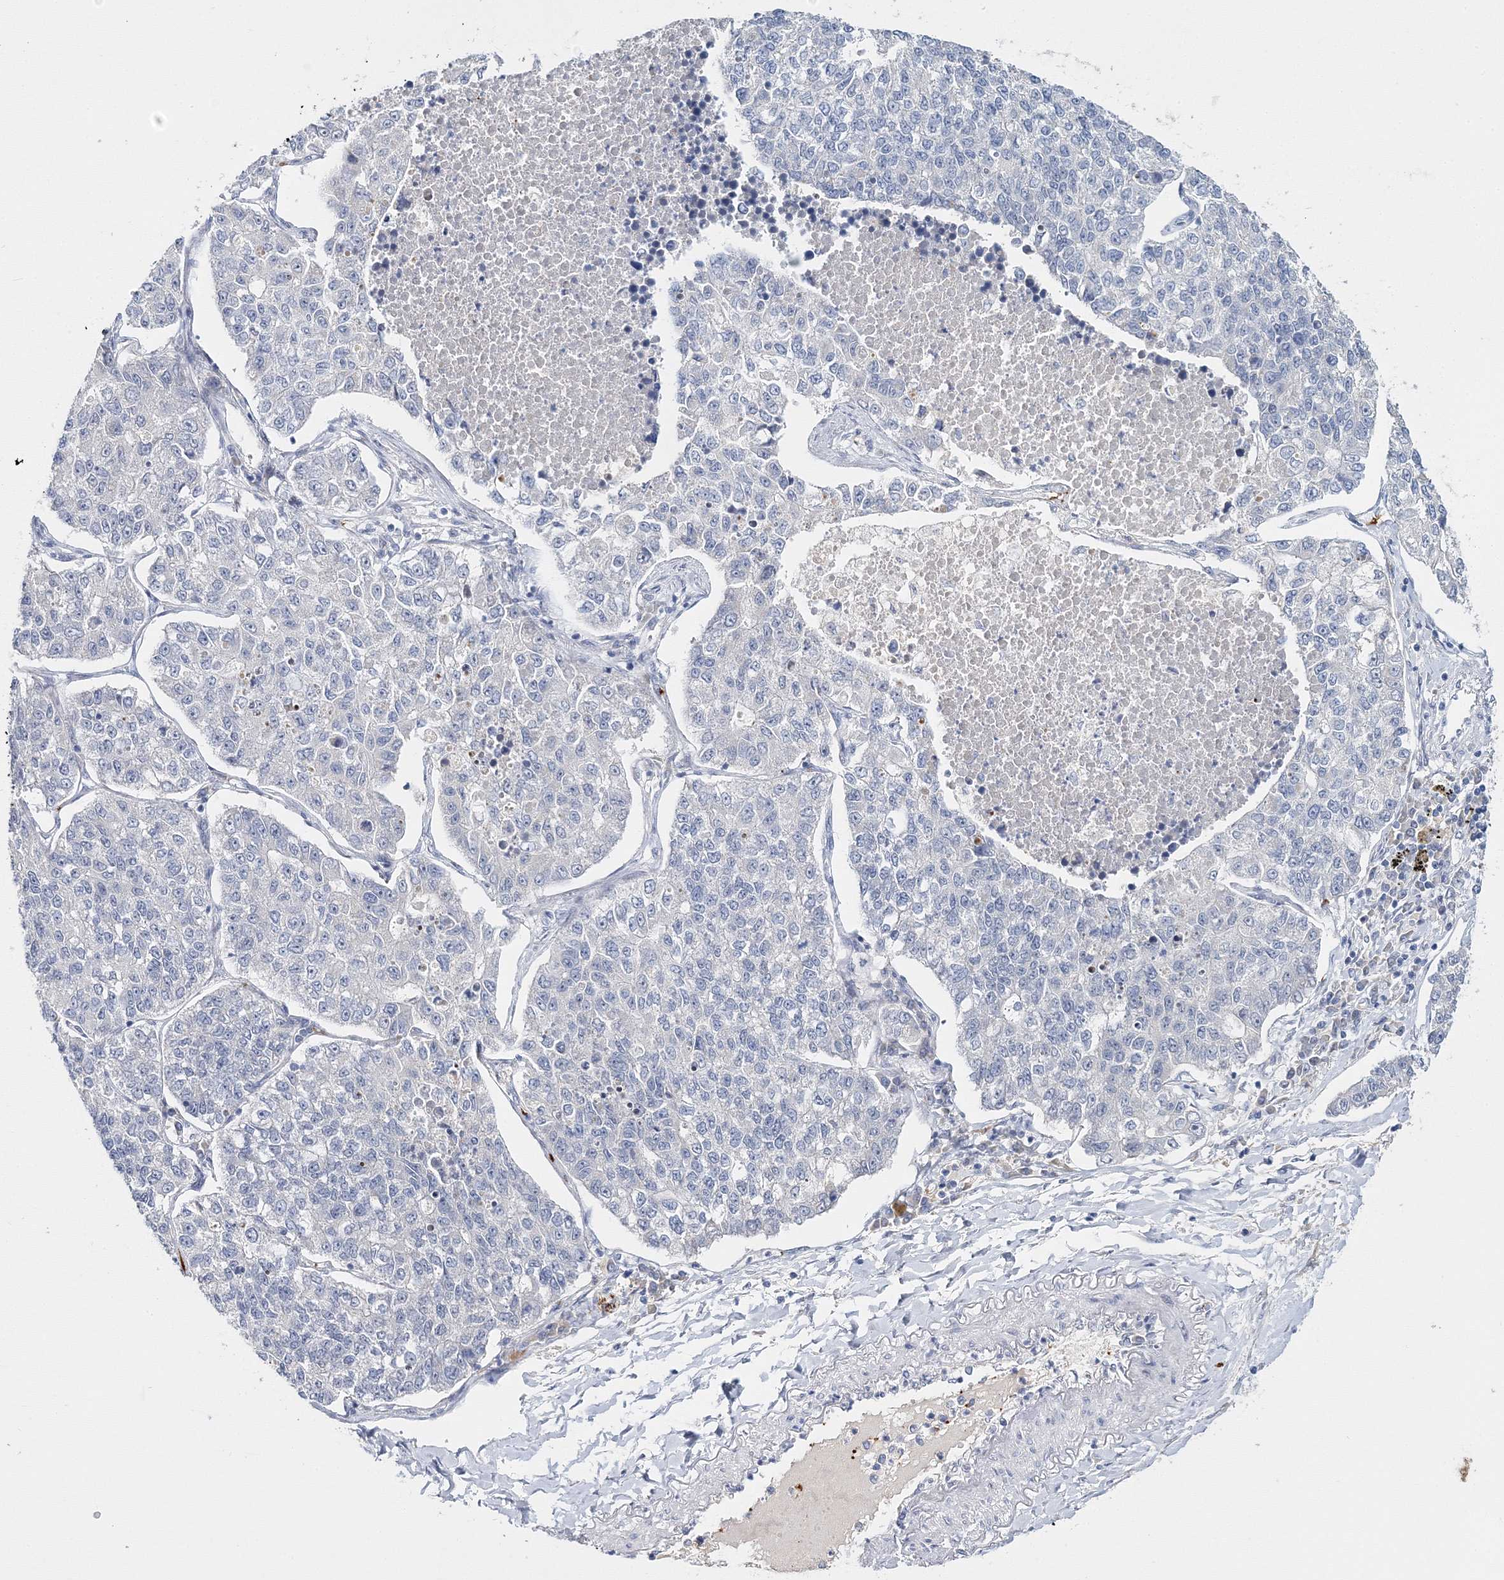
{"staining": {"intensity": "negative", "quantity": "none", "location": "none"}, "tissue": "lung cancer", "cell_type": "Tumor cells", "image_type": "cancer", "snomed": [{"axis": "morphology", "description": "Adenocarcinoma, NOS"}, {"axis": "topography", "description": "Lung"}], "caption": "DAB (3,3'-diaminobenzidine) immunohistochemical staining of human adenocarcinoma (lung) demonstrates no significant staining in tumor cells.", "gene": "MYOZ2", "patient": {"sex": "male", "age": 49}}